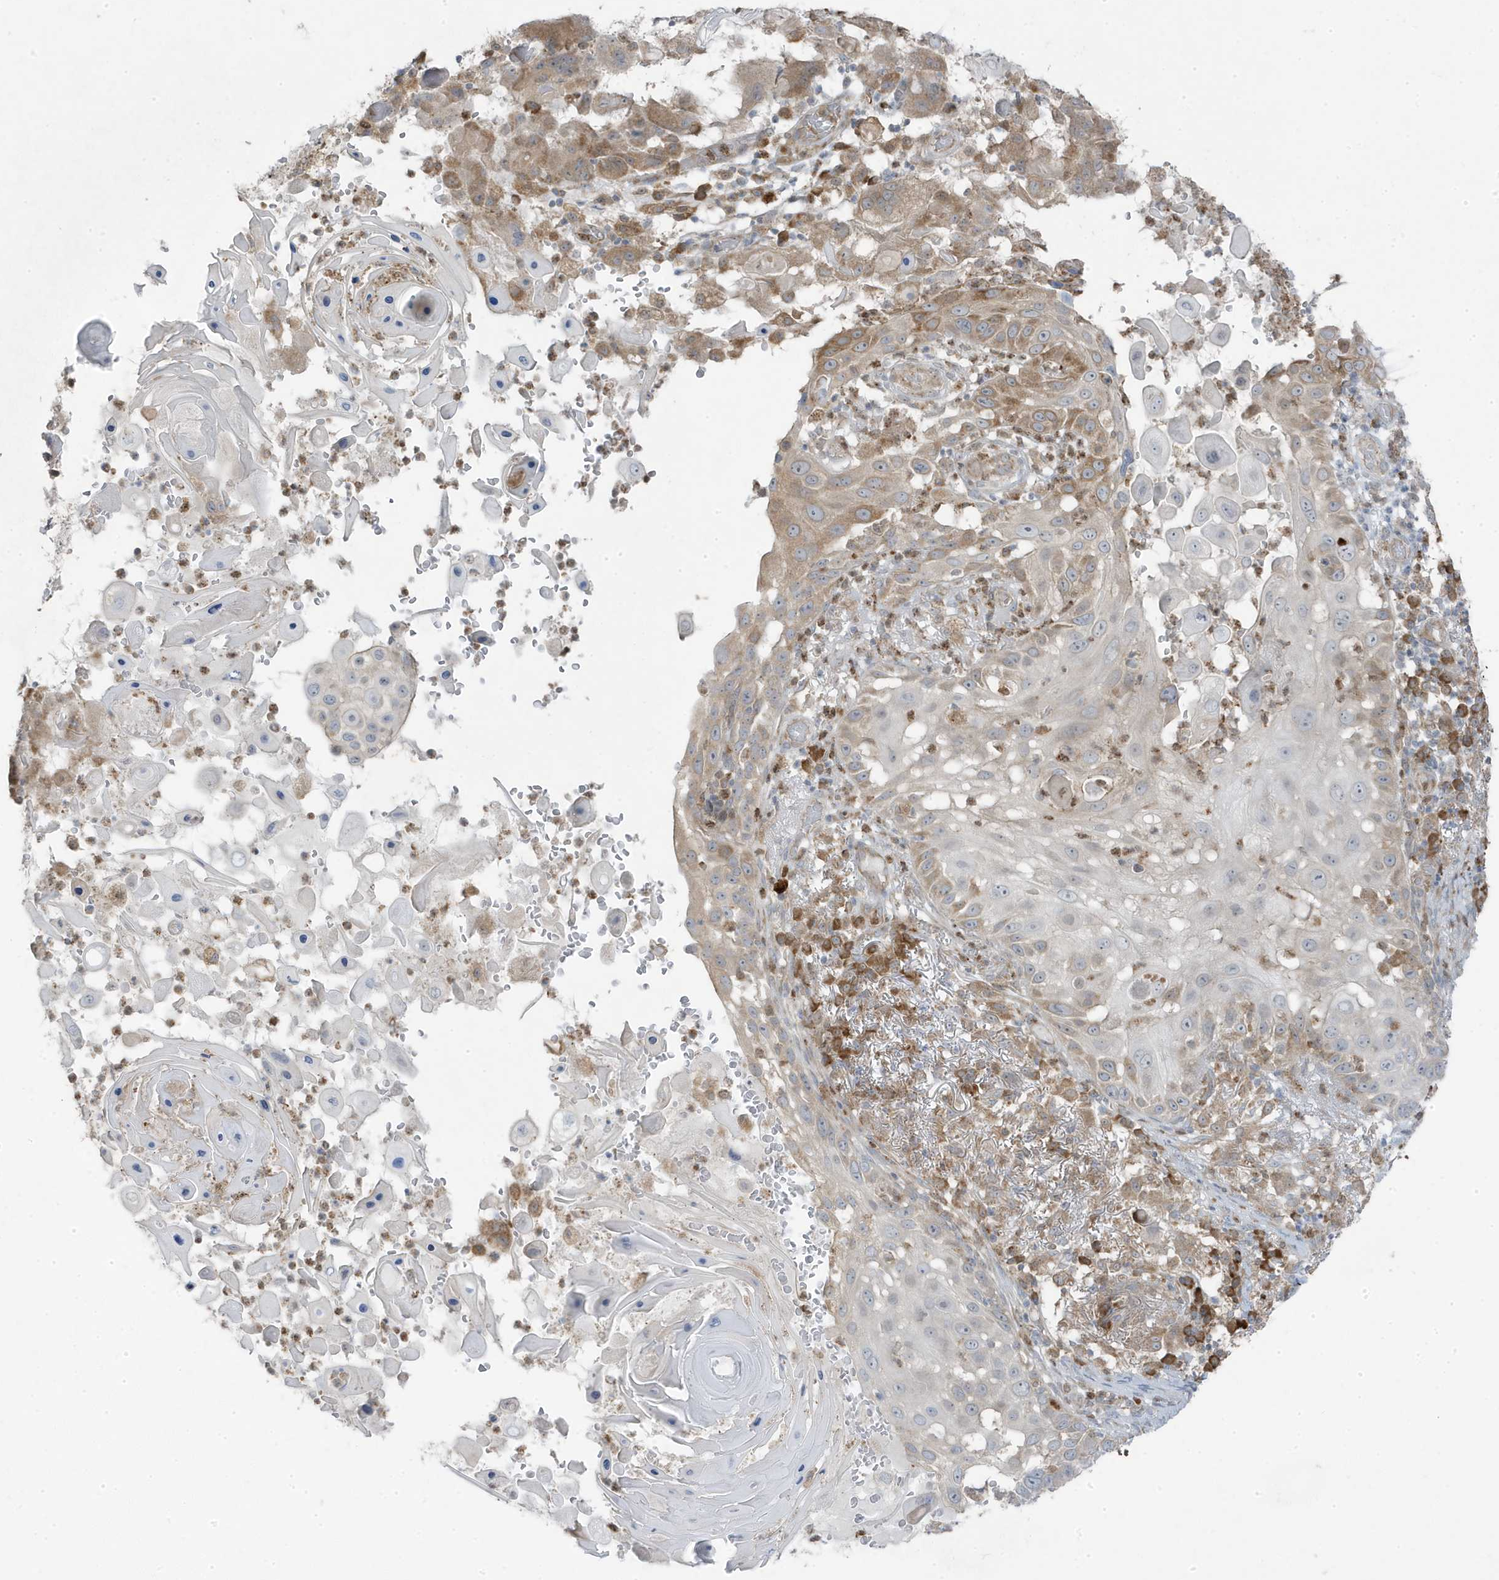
{"staining": {"intensity": "moderate", "quantity": "<25%", "location": "cytoplasmic/membranous"}, "tissue": "skin cancer", "cell_type": "Tumor cells", "image_type": "cancer", "snomed": [{"axis": "morphology", "description": "Squamous cell carcinoma, NOS"}, {"axis": "topography", "description": "Skin"}], "caption": "A histopathology image of skin cancer (squamous cell carcinoma) stained for a protein reveals moderate cytoplasmic/membranous brown staining in tumor cells.", "gene": "ZNF654", "patient": {"sex": "female", "age": 44}}